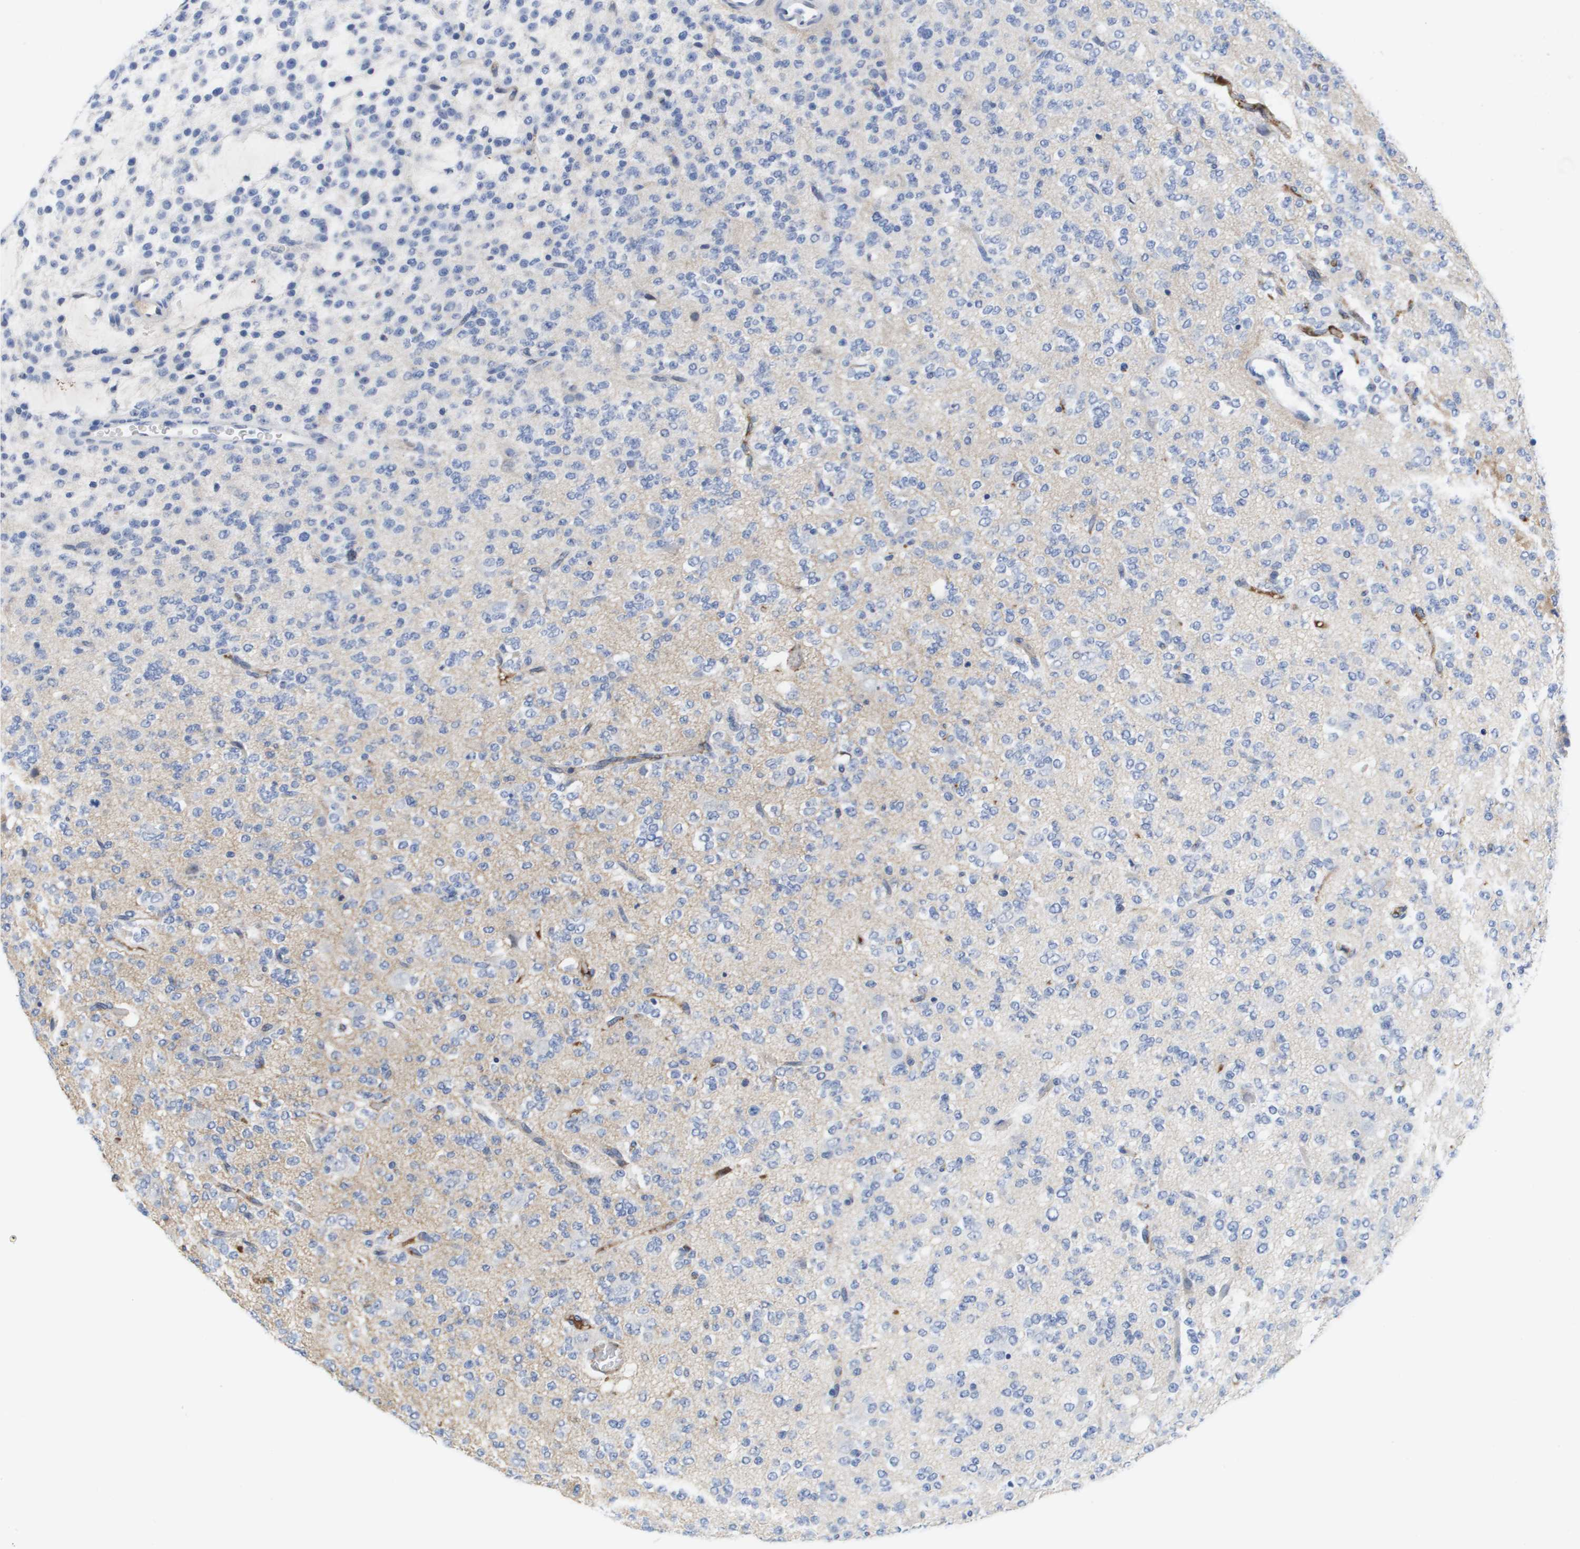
{"staining": {"intensity": "negative", "quantity": "none", "location": "none"}, "tissue": "glioma", "cell_type": "Tumor cells", "image_type": "cancer", "snomed": [{"axis": "morphology", "description": "Glioma, malignant, Low grade"}, {"axis": "topography", "description": "Brain"}], "caption": "Protein analysis of glioma reveals no significant positivity in tumor cells. The staining was performed using DAB (3,3'-diaminobenzidine) to visualize the protein expression in brown, while the nuclei were stained in blue with hematoxylin (Magnification: 20x).", "gene": "SERPINC1", "patient": {"sex": "male", "age": 38}}